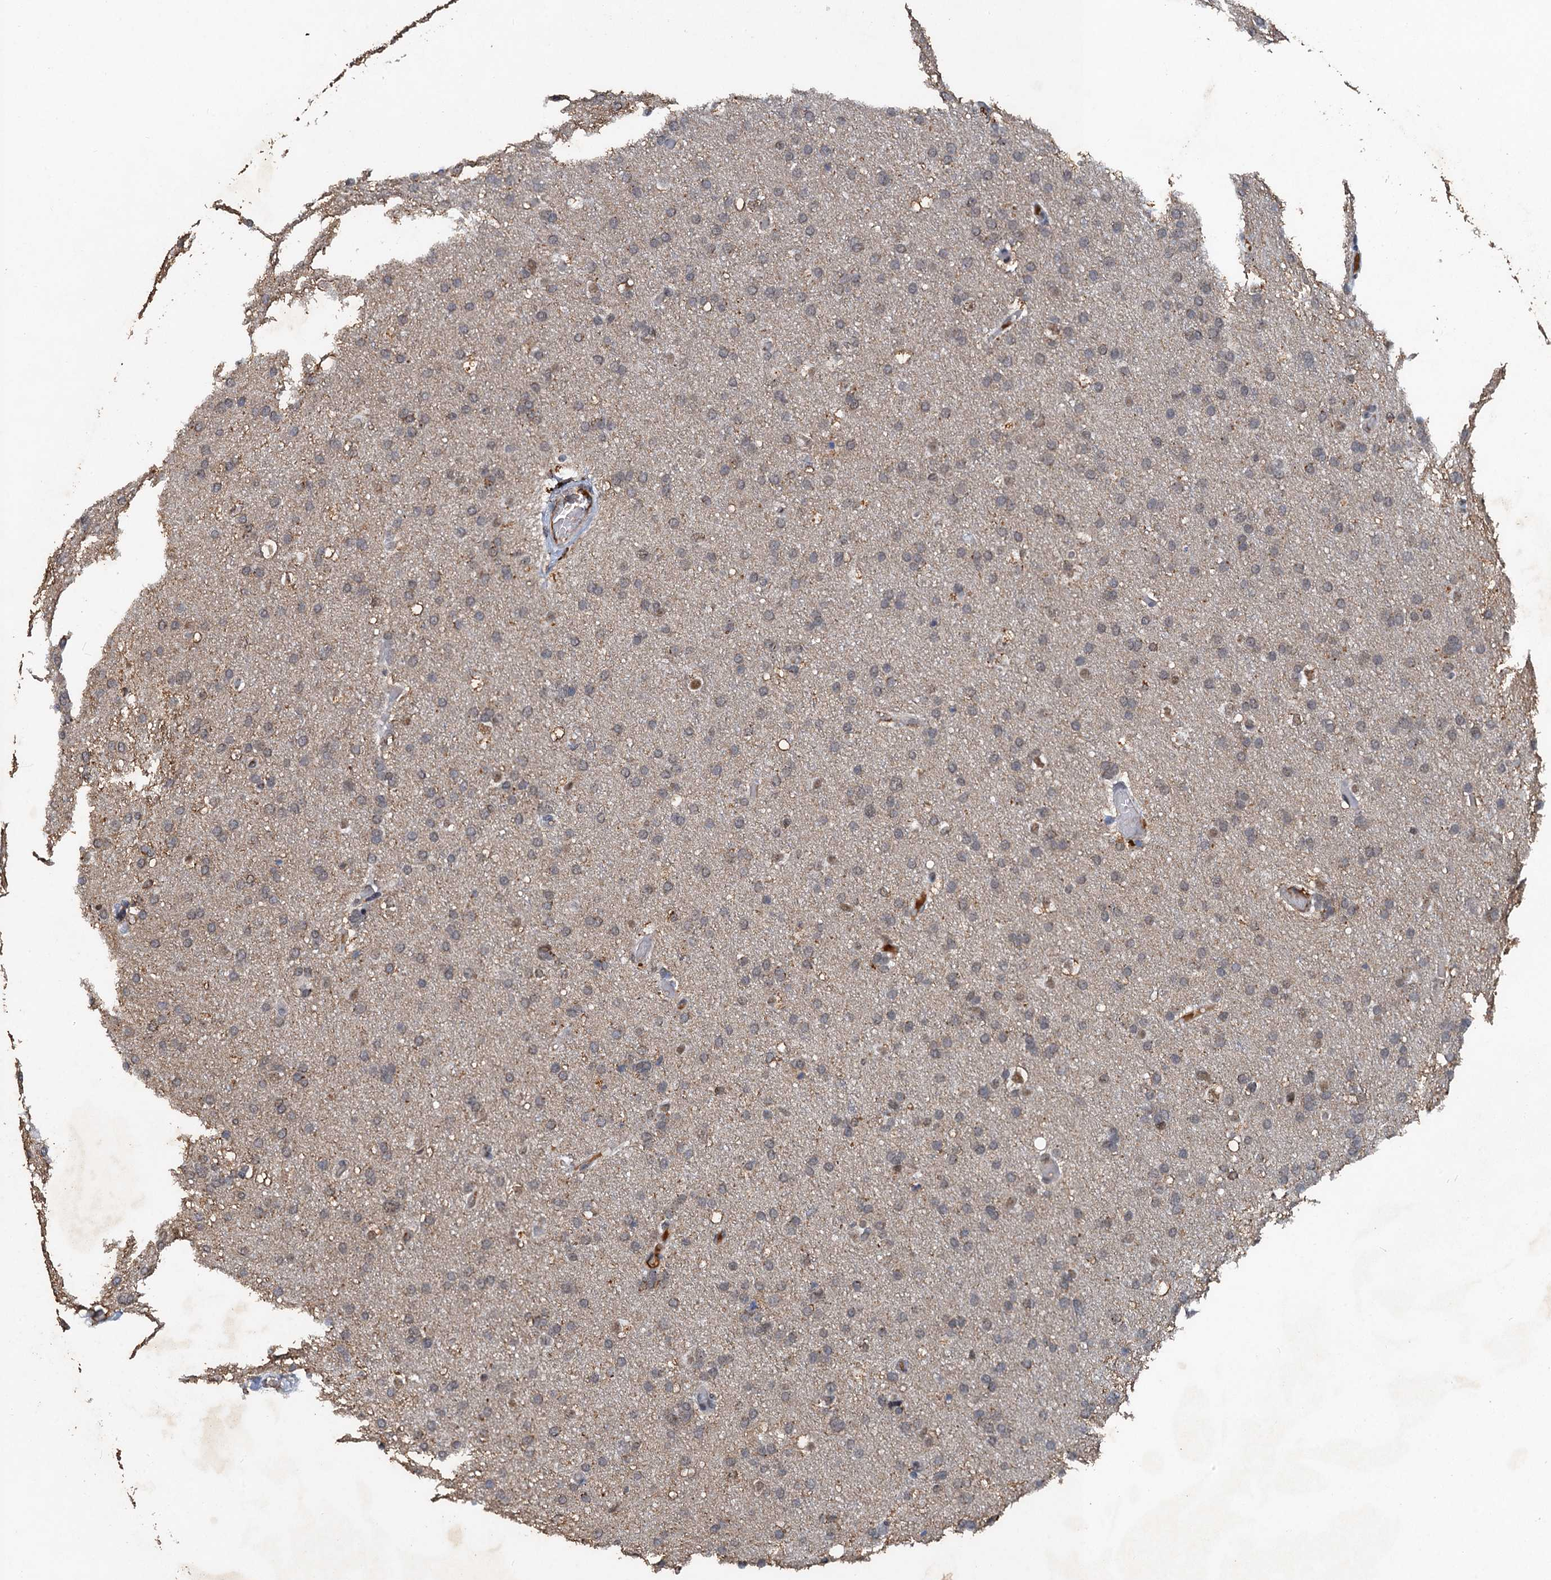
{"staining": {"intensity": "negative", "quantity": "none", "location": "none"}, "tissue": "glioma", "cell_type": "Tumor cells", "image_type": "cancer", "snomed": [{"axis": "morphology", "description": "Glioma, malignant, High grade"}, {"axis": "topography", "description": "Cerebral cortex"}], "caption": "Human malignant high-grade glioma stained for a protein using immunohistochemistry (IHC) reveals no positivity in tumor cells.", "gene": "CSTF3", "patient": {"sex": "female", "age": 36}}